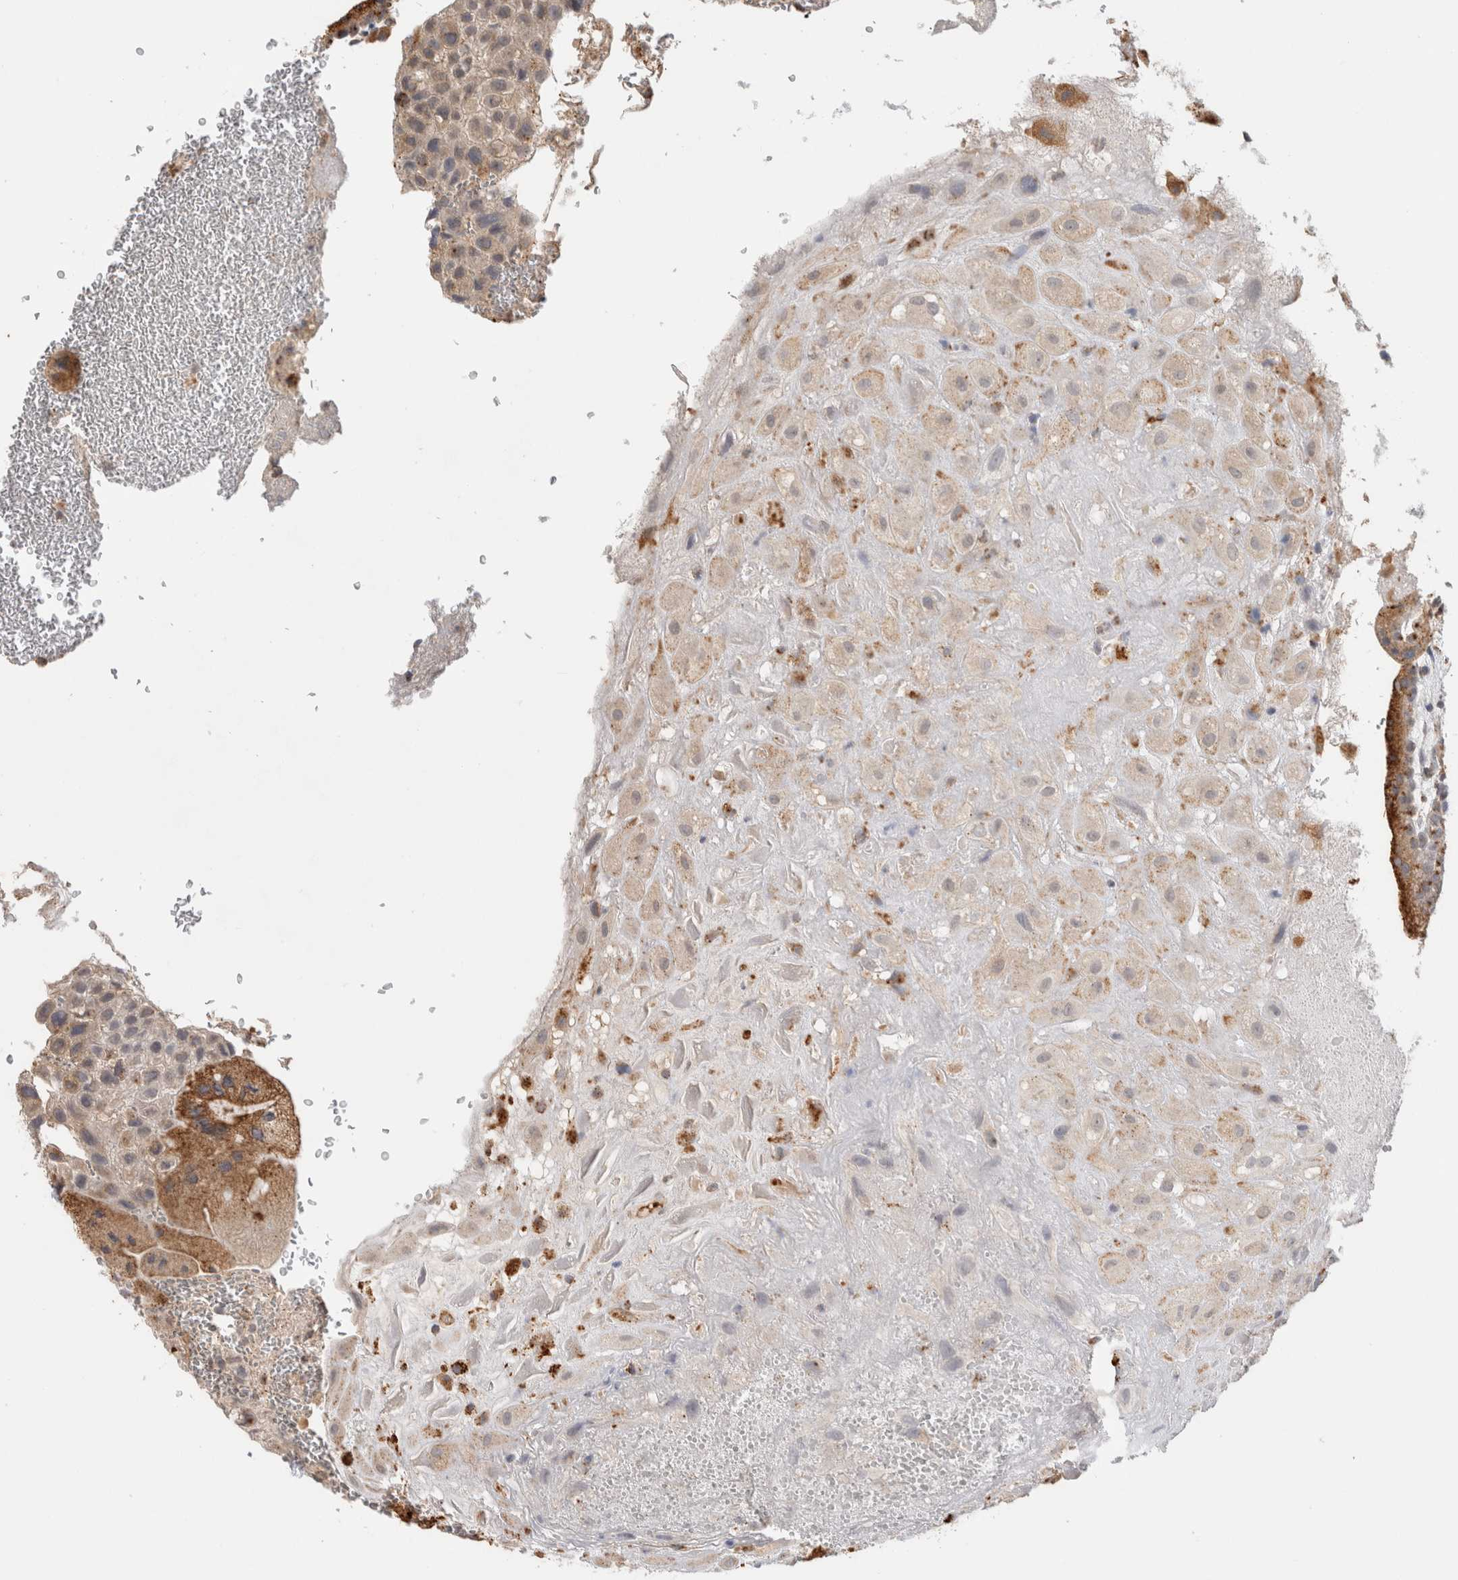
{"staining": {"intensity": "negative", "quantity": "none", "location": "none"}, "tissue": "placenta", "cell_type": "Decidual cells", "image_type": "normal", "snomed": [{"axis": "morphology", "description": "Normal tissue, NOS"}, {"axis": "topography", "description": "Placenta"}], "caption": "A high-resolution image shows IHC staining of normal placenta, which reveals no significant expression in decidual cells.", "gene": "GNS", "patient": {"sex": "female", "age": 35}}